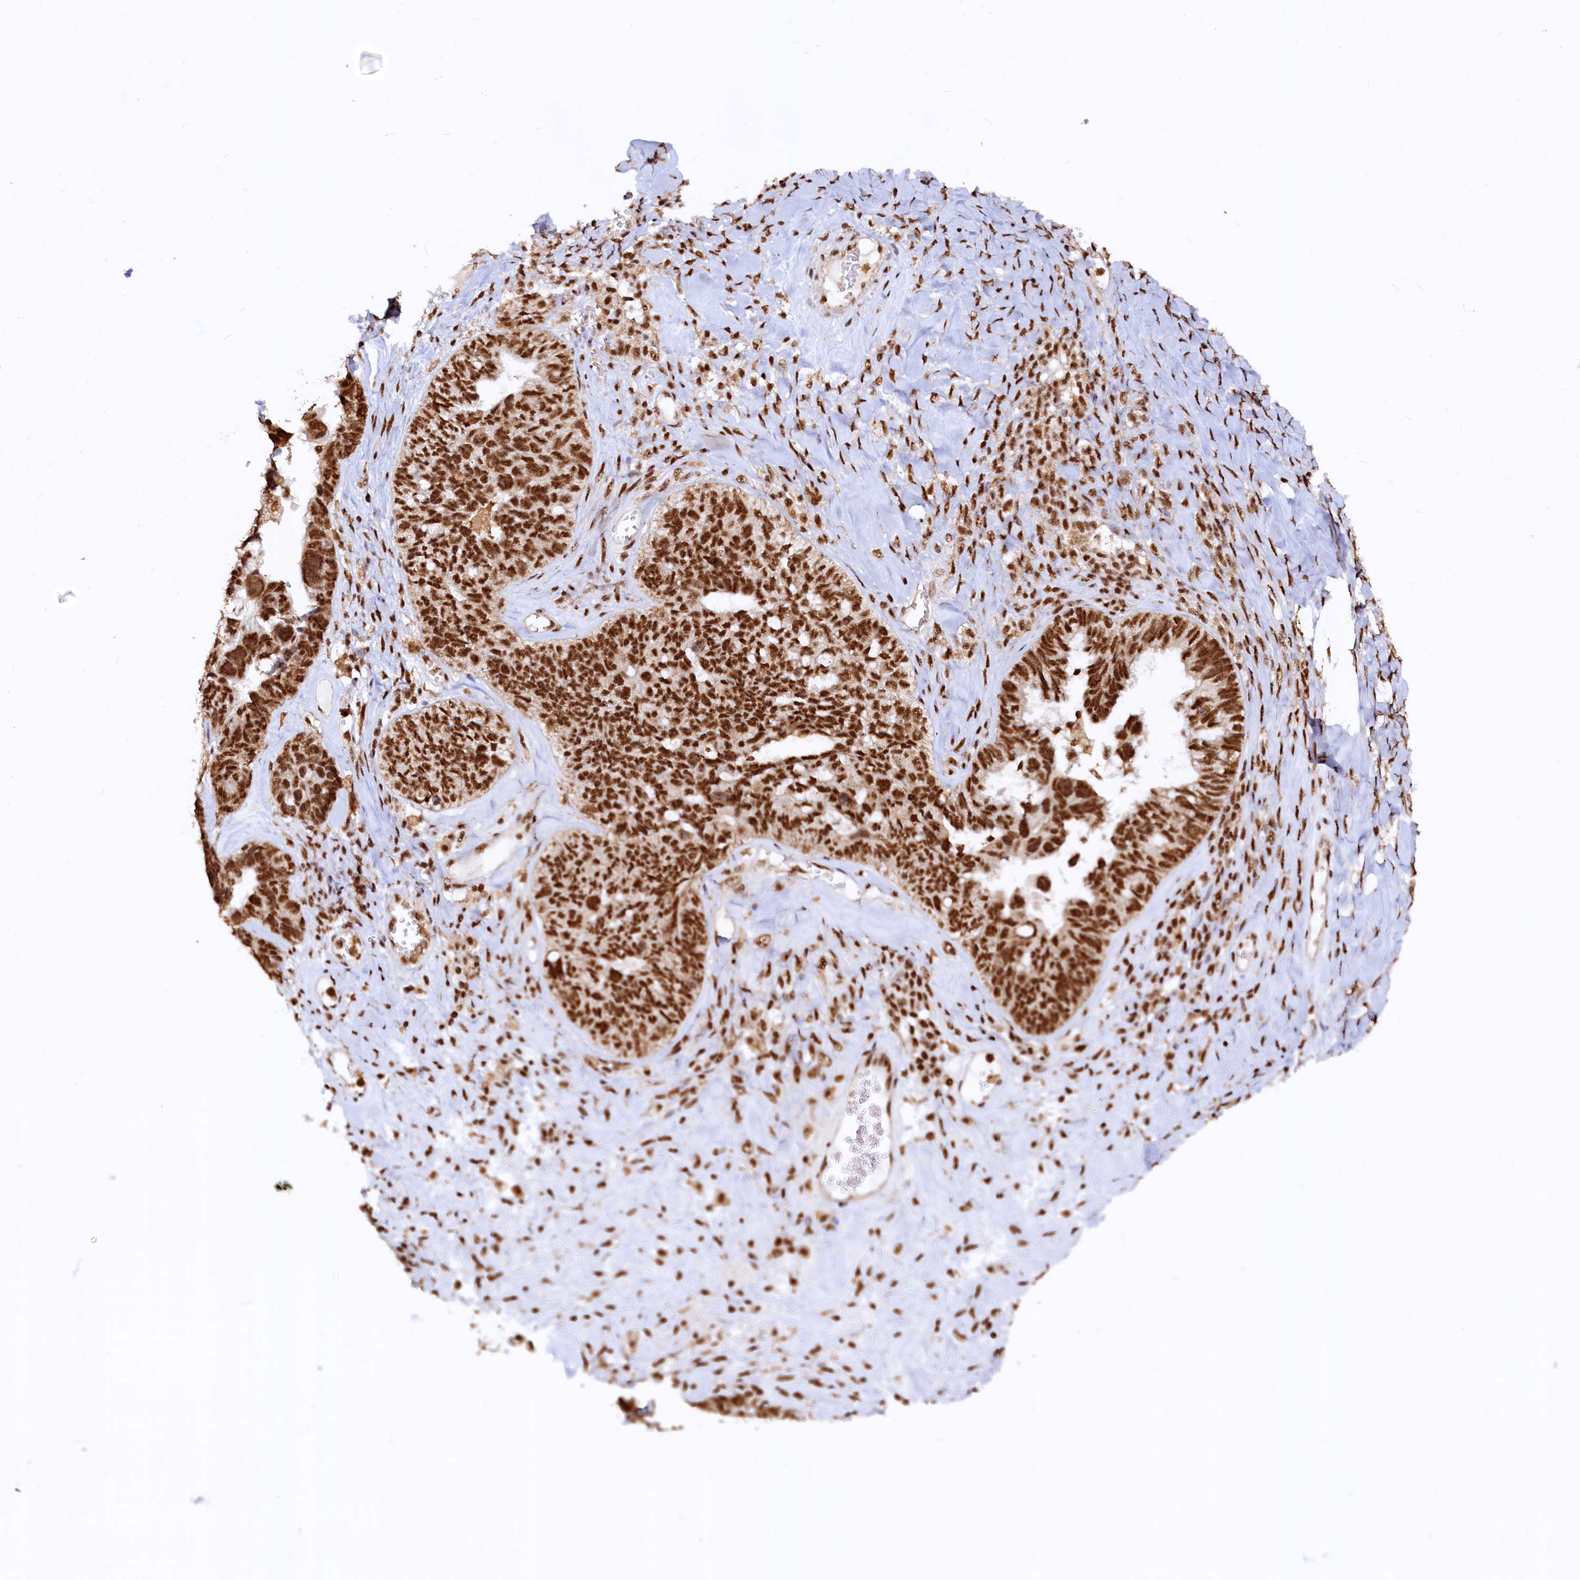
{"staining": {"intensity": "strong", "quantity": ">75%", "location": "nuclear"}, "tissue": "ovarian cancer", "cell_type": "Tumor cells", "image_type": "cancer", "snomed": [{"axis": "morphology", "description": "Cystadenocarcinoma, serous, NOS"}, {"axis": "topography", "description": "Ovary"}], "caption": "Serous cystadenocarcinoma (ovarian) tissue reveals strong nuclear staining in approximately >75% of tumor cells, visualized by immunohistochemistry. (Brightfield microscopy of DAB IHC at high magnification).", "gene": "RSRC2", "patient": {"sex": "female", "age": 79}}